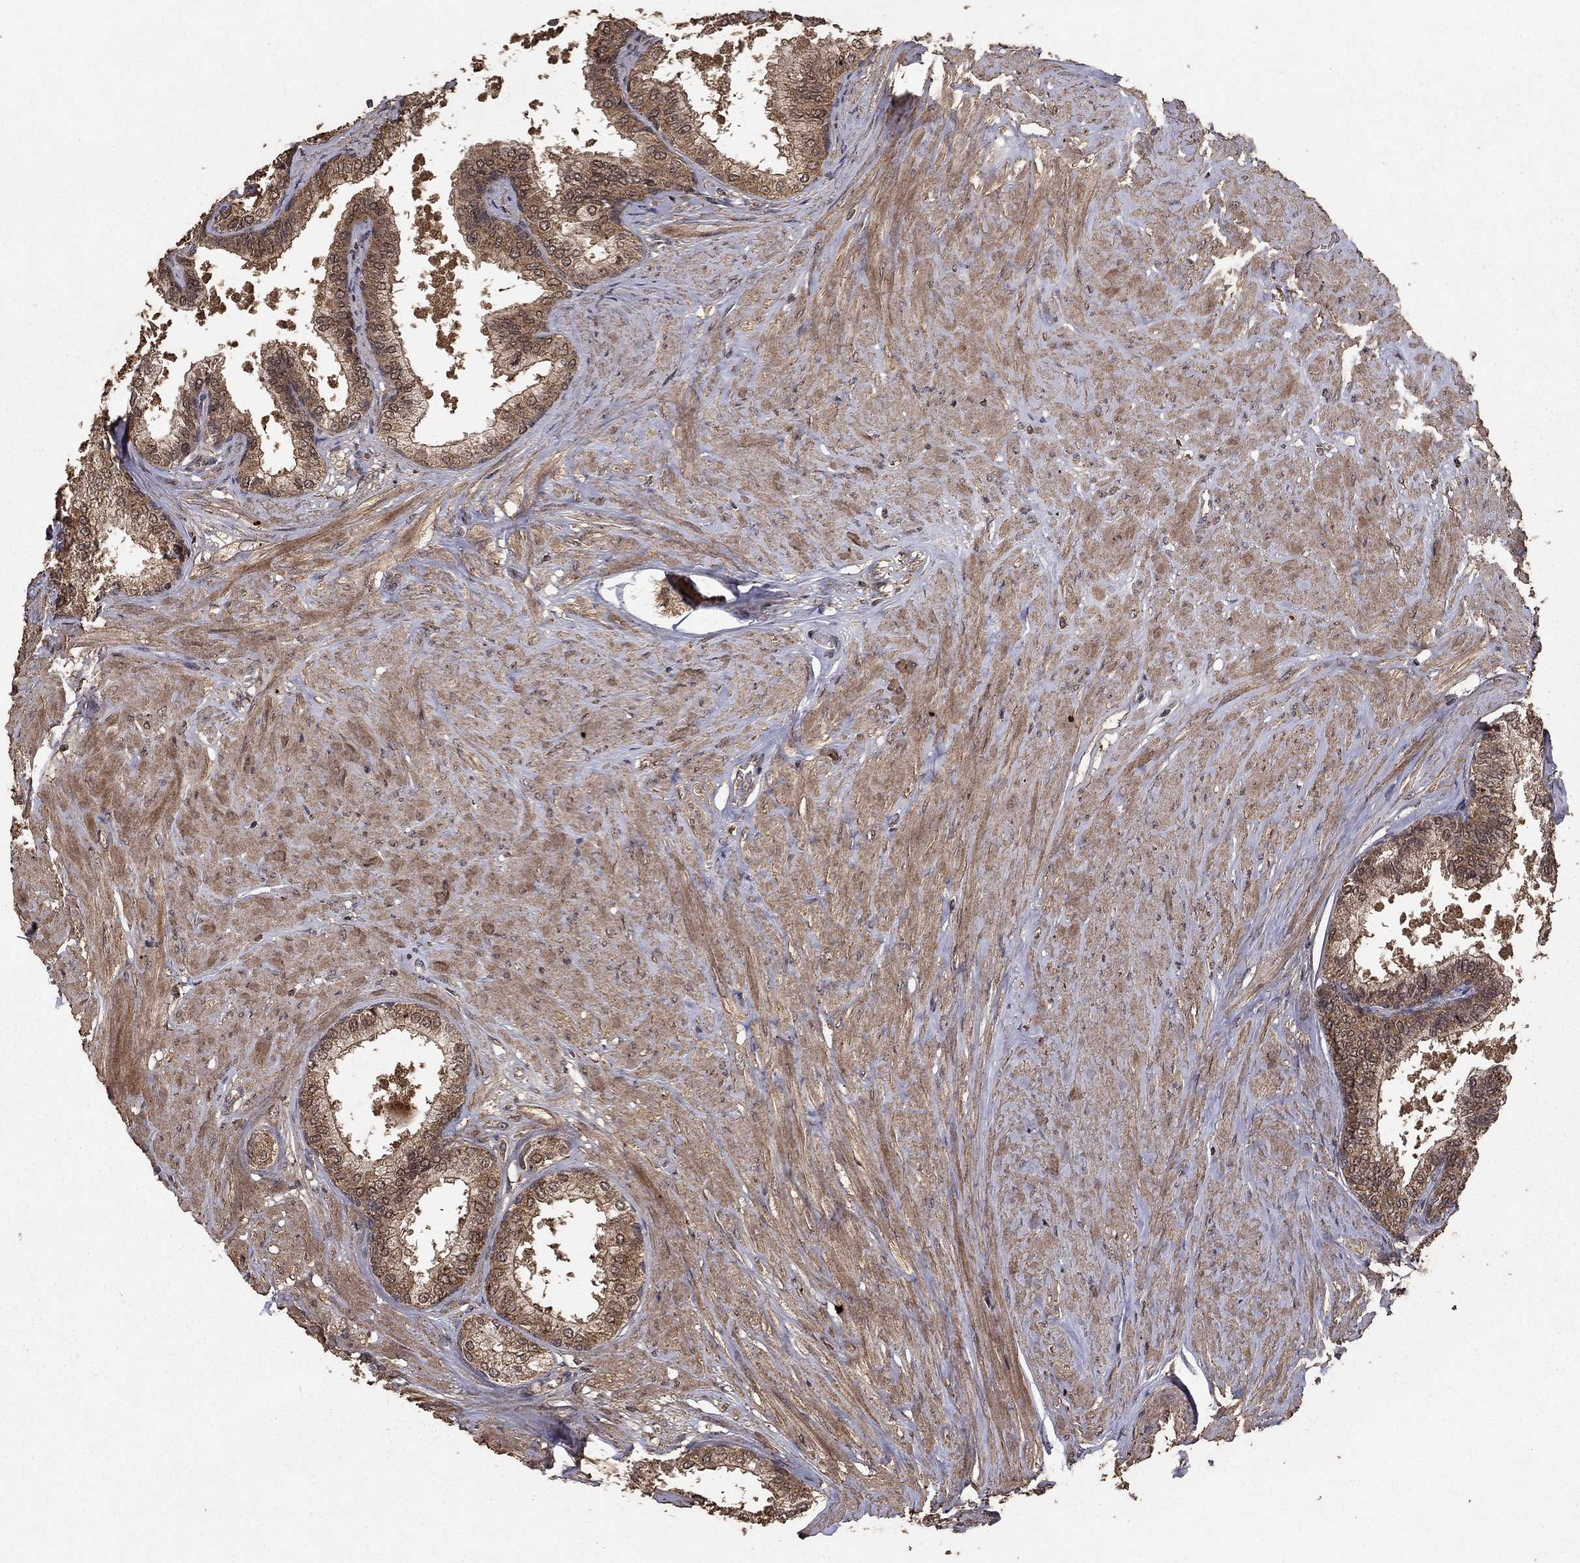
{"staining": {"intensity": "moderate", "quantity": ">75%", "location": "cytoplasmic/membranous"}, "tissue": "prostate", "cell_type": "Glandular cells", "image_type": "normal", "snomed": [{"axis": "morphology", "description": "Normal tissue, NOS"}, {"axis": "topography", "description": "Prostate"}], "caption": "Unremarkable prostate was stained to show a protein in brown. There is medium levels of moderate cytoplasmic/membranous expression in approximately >75% of glandular cells. Nuclei are stained in blue.", "gene": "PRDM1", "patient": {"sex": "male", "age": 63}}